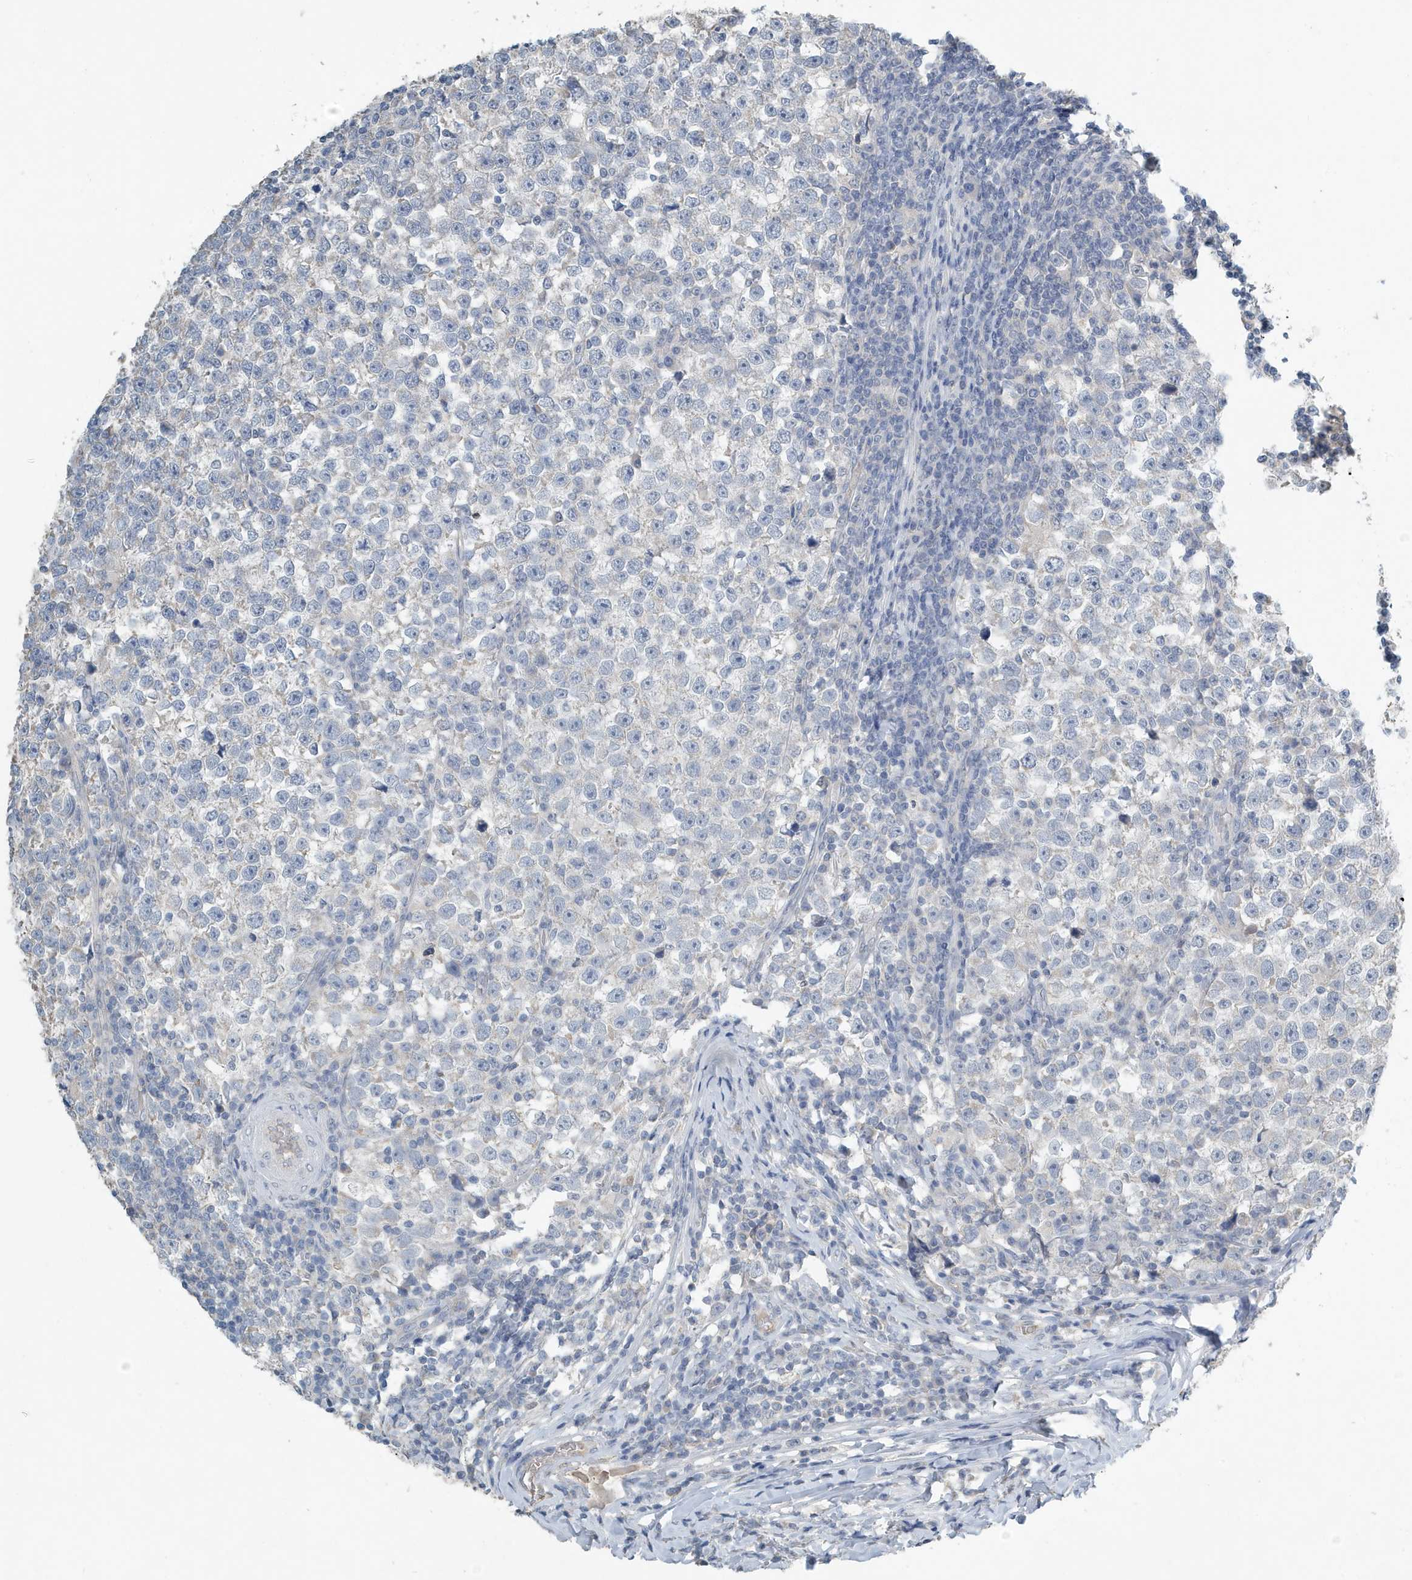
{"staining": {"intensity": "negative", "quantity": "none", "location": "none"}, "tissue": "testis cancer", "cell_type": "Tumor cells", "image_type": "cancer", "snomed": [{"axis": "morphology", "description": "Normal tissue, NOS"}, {"axis": "morphology", "description": "Seminoma, NOS"}, {"axis": "topography", "description": "Testis"}], "caption": "Human seminoma (testis) stained for a protein using IHC shows no expression in tumor cells.", "gene": "UGT2B4", "patient": {"sex": "male", "age": 43}}